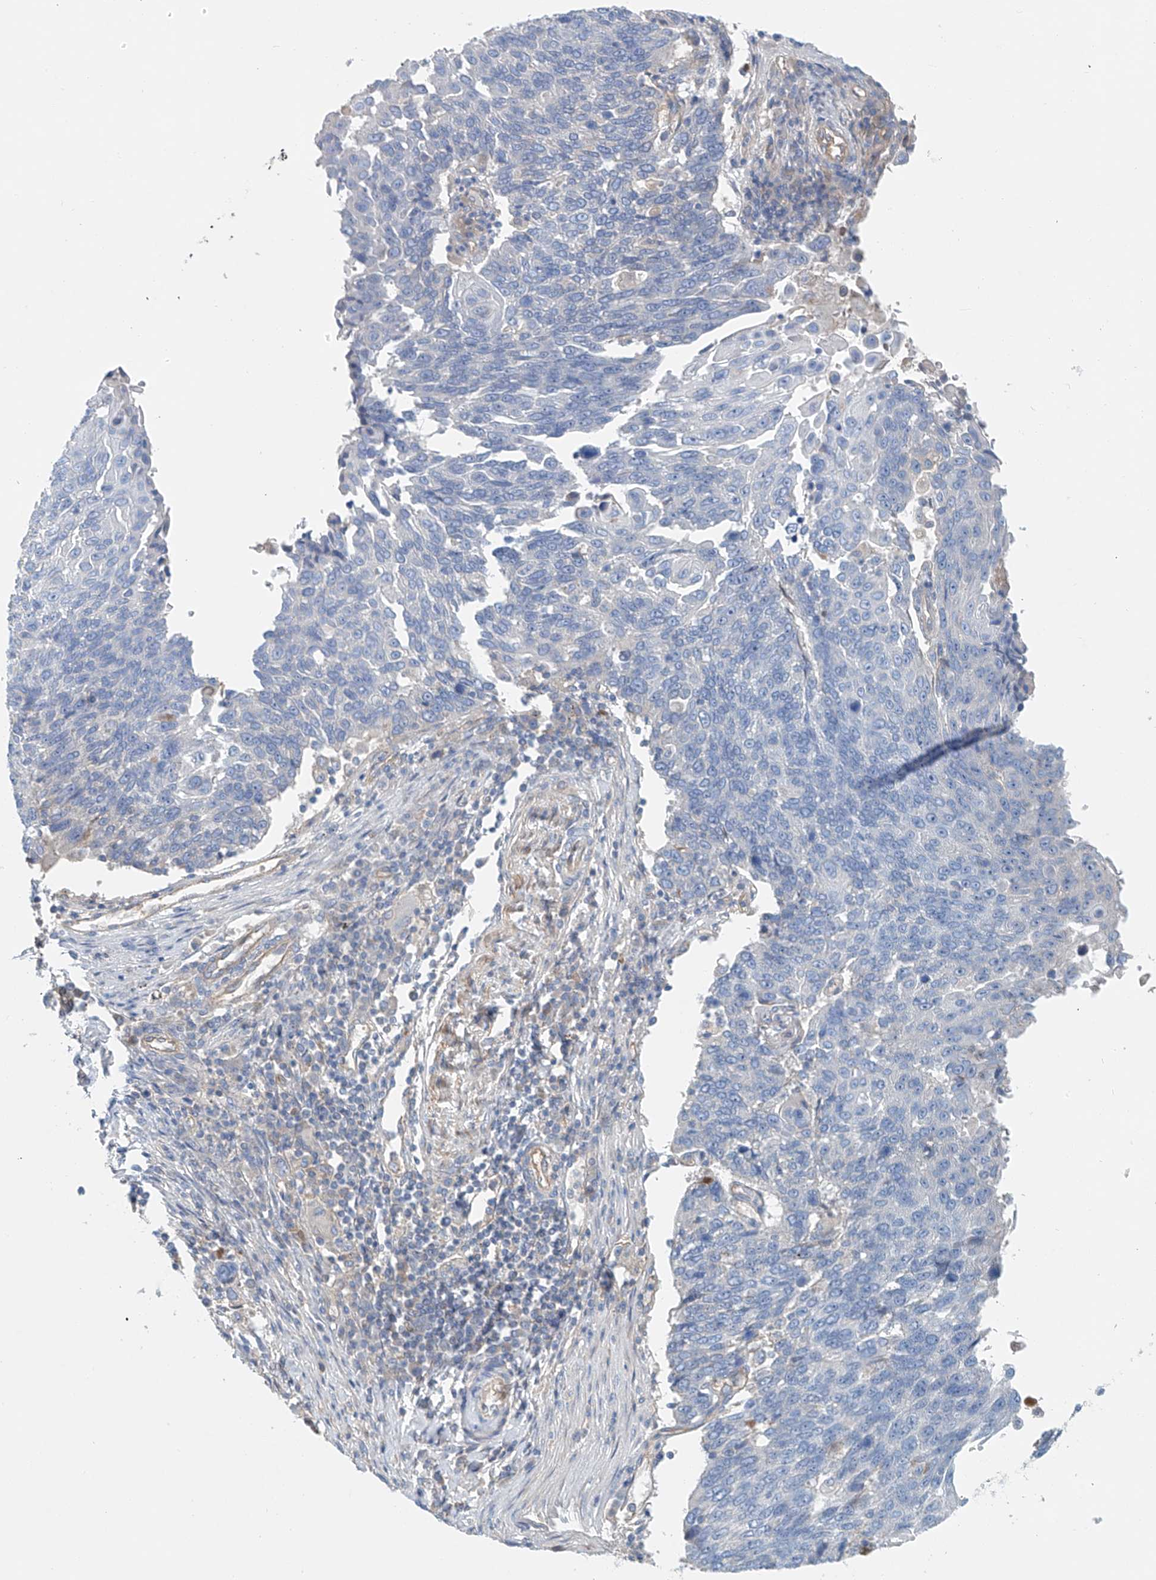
{"staining": {"intensity": "negative", "quantity": "none", "location": "none"}, "tissue": "lung cancer", "cell_type": "Tumor cells", "image_type": "cancer", "snomed": [{"axis": "morphology", "description": "Squamous cell carcinoma, NOS"}, {"axis": "topography", "description": "Lung"}], "caption": "DAB immunohistochemical staining of lung squamous cell carcinoma shows no significant expression in tumor cells. (Stains: DAB (3,3'-diaminobenzidine) immunohistochemistry with hematoxylin counter stain, Microscopy: brightfield microscopy at high magnification).", "gene": "FRYL", "patient": {"sex": "male", "age": 66}}